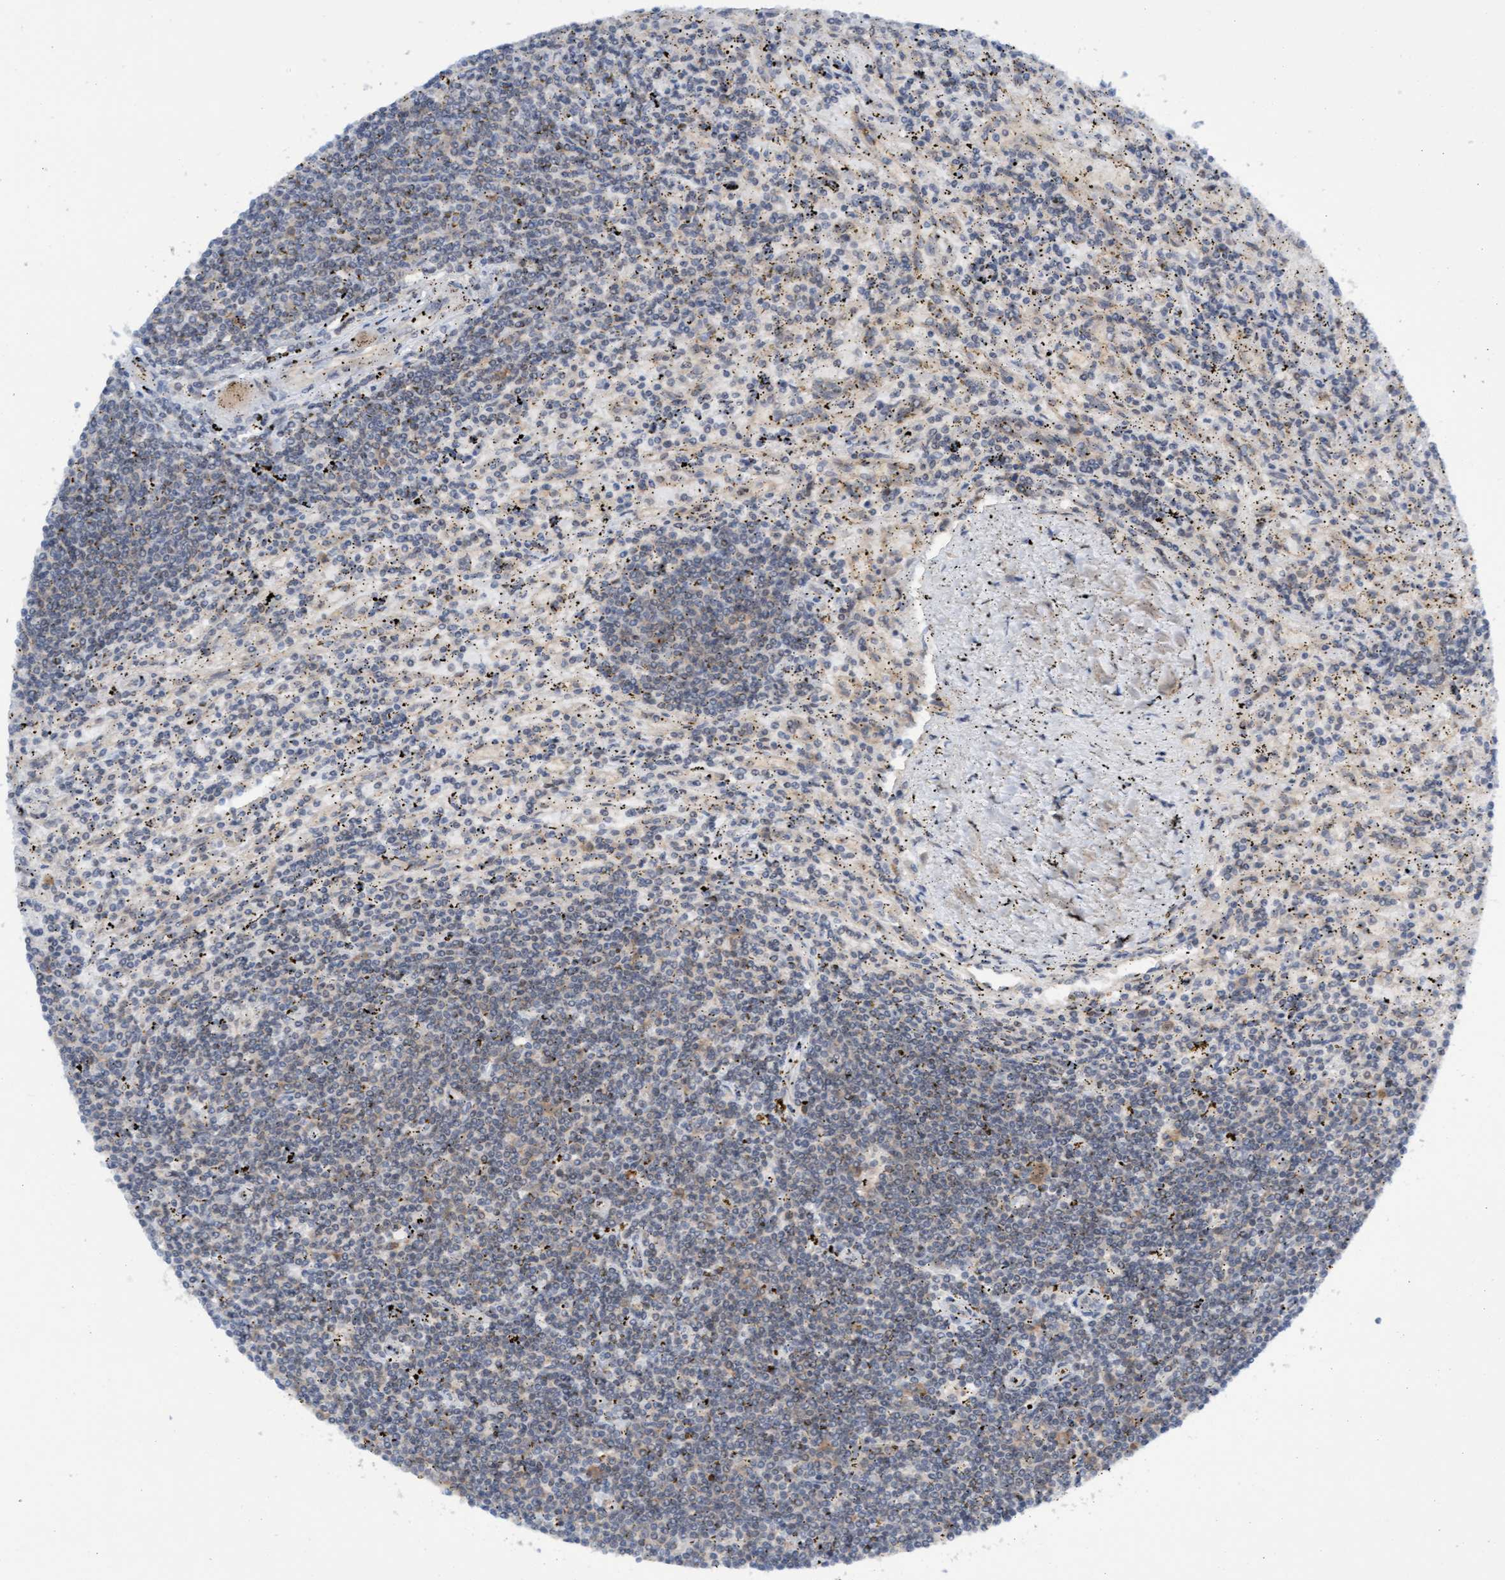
{"staining": {"intensity": "weak", "quantity": "<25%", "location": "cytoplasmic/membranous"}, "tissue": "lymphoma", "cell_type": "Tumor cells", "image_type": "cancer", "snomed": [{"axis": "morphology", "description": "Malignant lymphoma, non-Hodgkin's type, Low grade"}, {"axis": "topography", "description": "Spleen"}], "caption": "This micrograph is of lymphoma stained with IHC to label a protein in brown with the nuclei are counter-stained blue. There is no staining in tumor cells.", "gene": "AMZ2", "patient": {"sex": "male", "age": 76}}